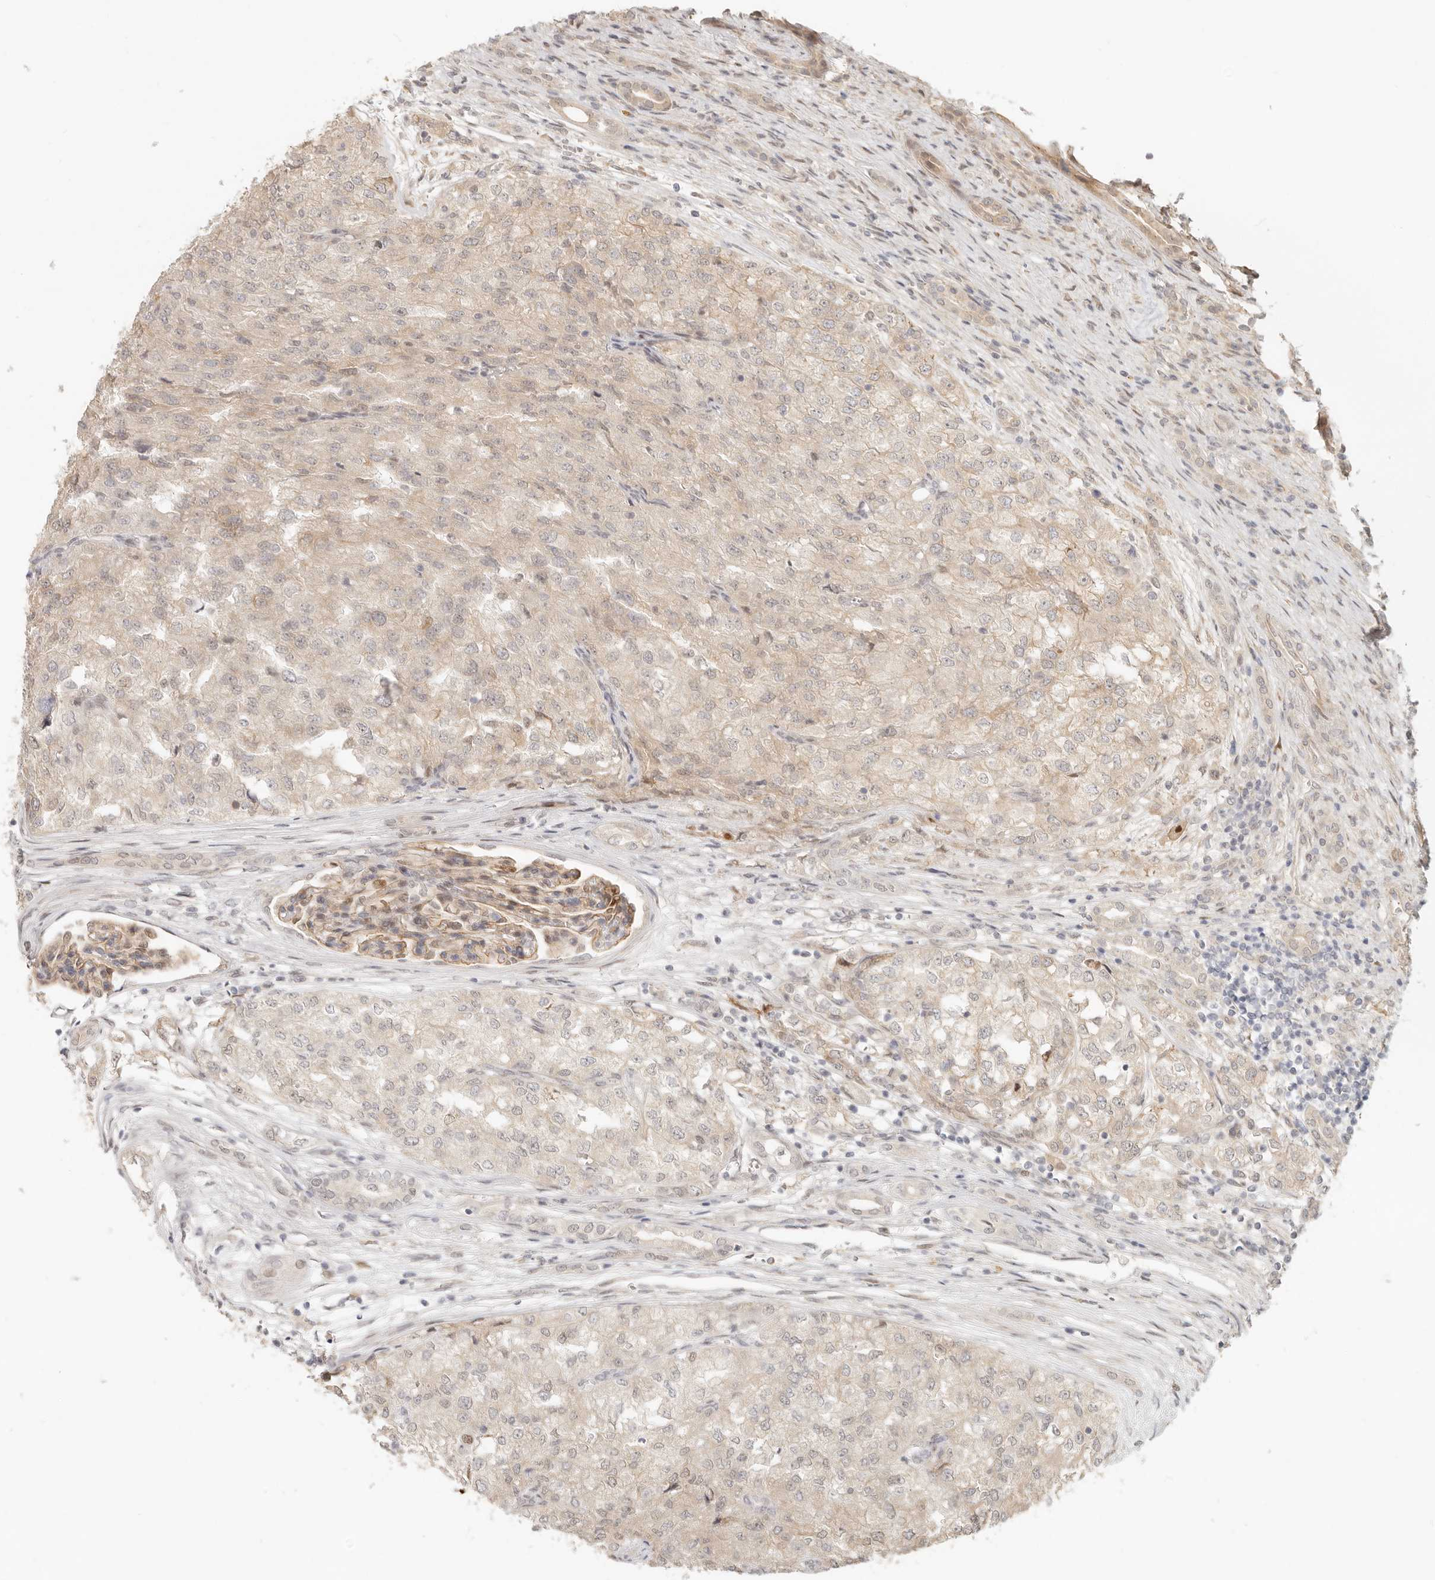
{"staining": {"intensity": "weak", "quantity": "<25%", "location": "cytoplasmic/membranous"}, "tissue": "renal cancer", "cell_type": "Tumor cells", "image_type": "cancer", "snomed": [{"axis": "morphology", "description": "Adenocarcinoma, NOS"}, {"axis": "topography", "description": "Kidney"}], "caption": "Immunohistochemistry (IHC) of adenocarcinoma (renal) exhibits no positivity in tumor cells. Brightfield microscopy of immunohistochemistry stained with DAB (brown) and hematoxylin (blue), captured at high magnification.", "gene": "TUFT1", "patient": {"sex": "female", "age": 54}}